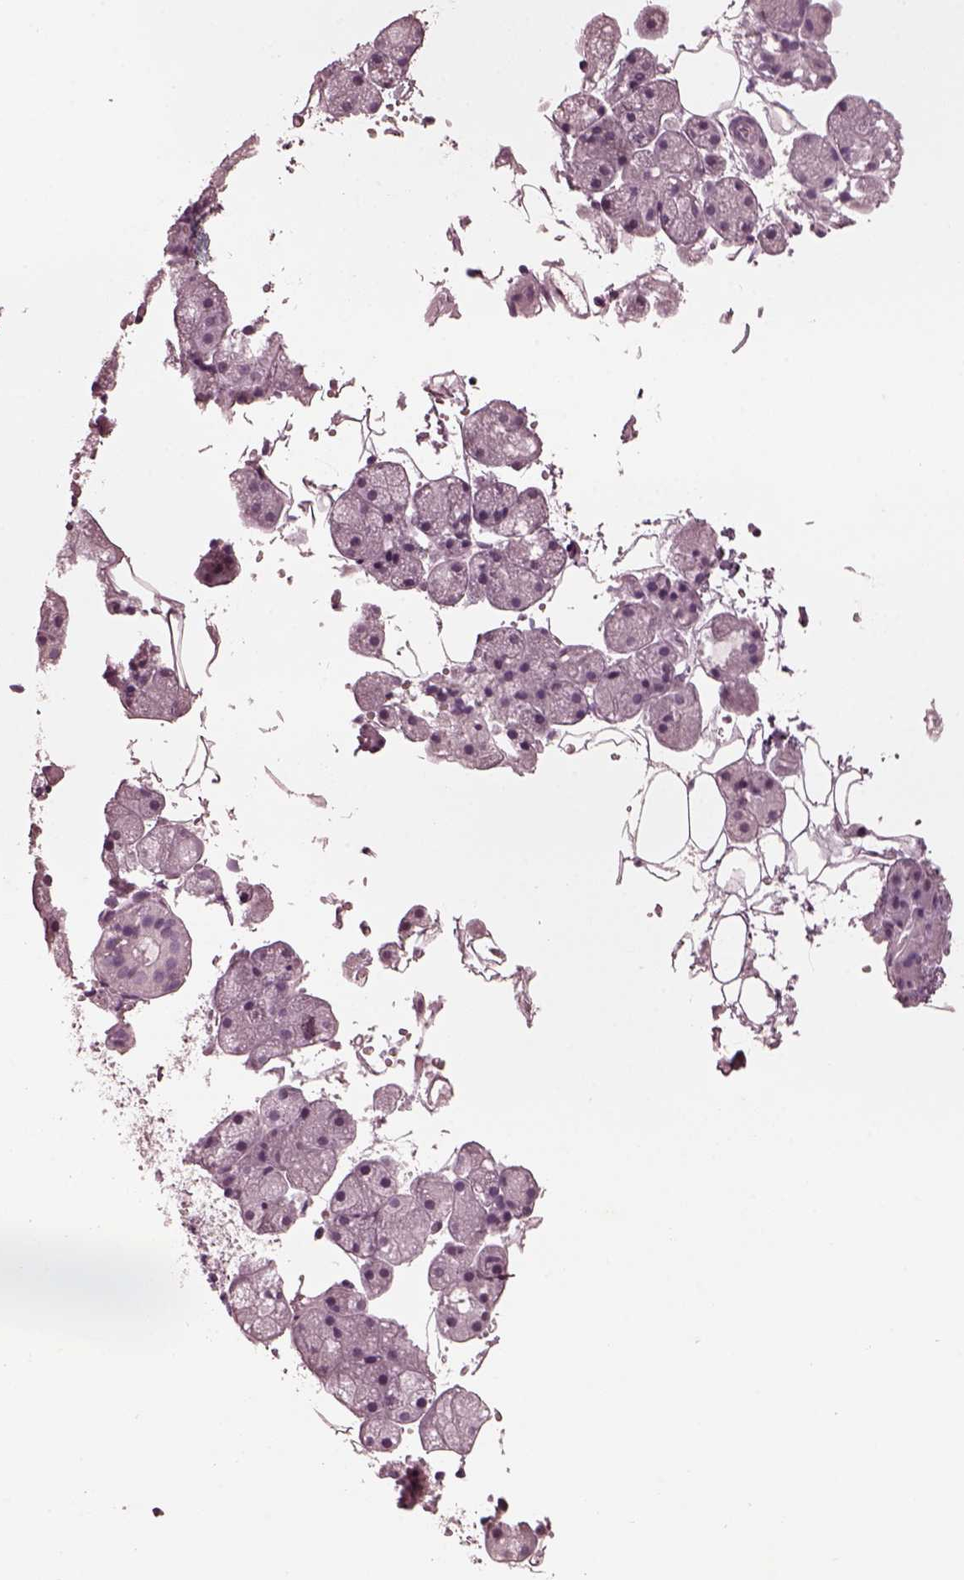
{"staining": {"intensity": "negative", "quantity": "none", "location": "none"}, "tissue": "salivary gland", "cell_type": "Glandular cells", "image_type": "normal", "snomed": [{"axis": "morphology", "description": "Normal tissue, NOS"}, {"axis": "topography", "description": "Salivary gland"}], "caption": "Immunohistochemistry image of unremarkable salivary gland: salivary gland stained with DAB (3,3'-diaminobenzidine) shows no significant protein expression in glandular cells.", "gene": "CGA", "patient": {"sex": "male", "age": 38}}